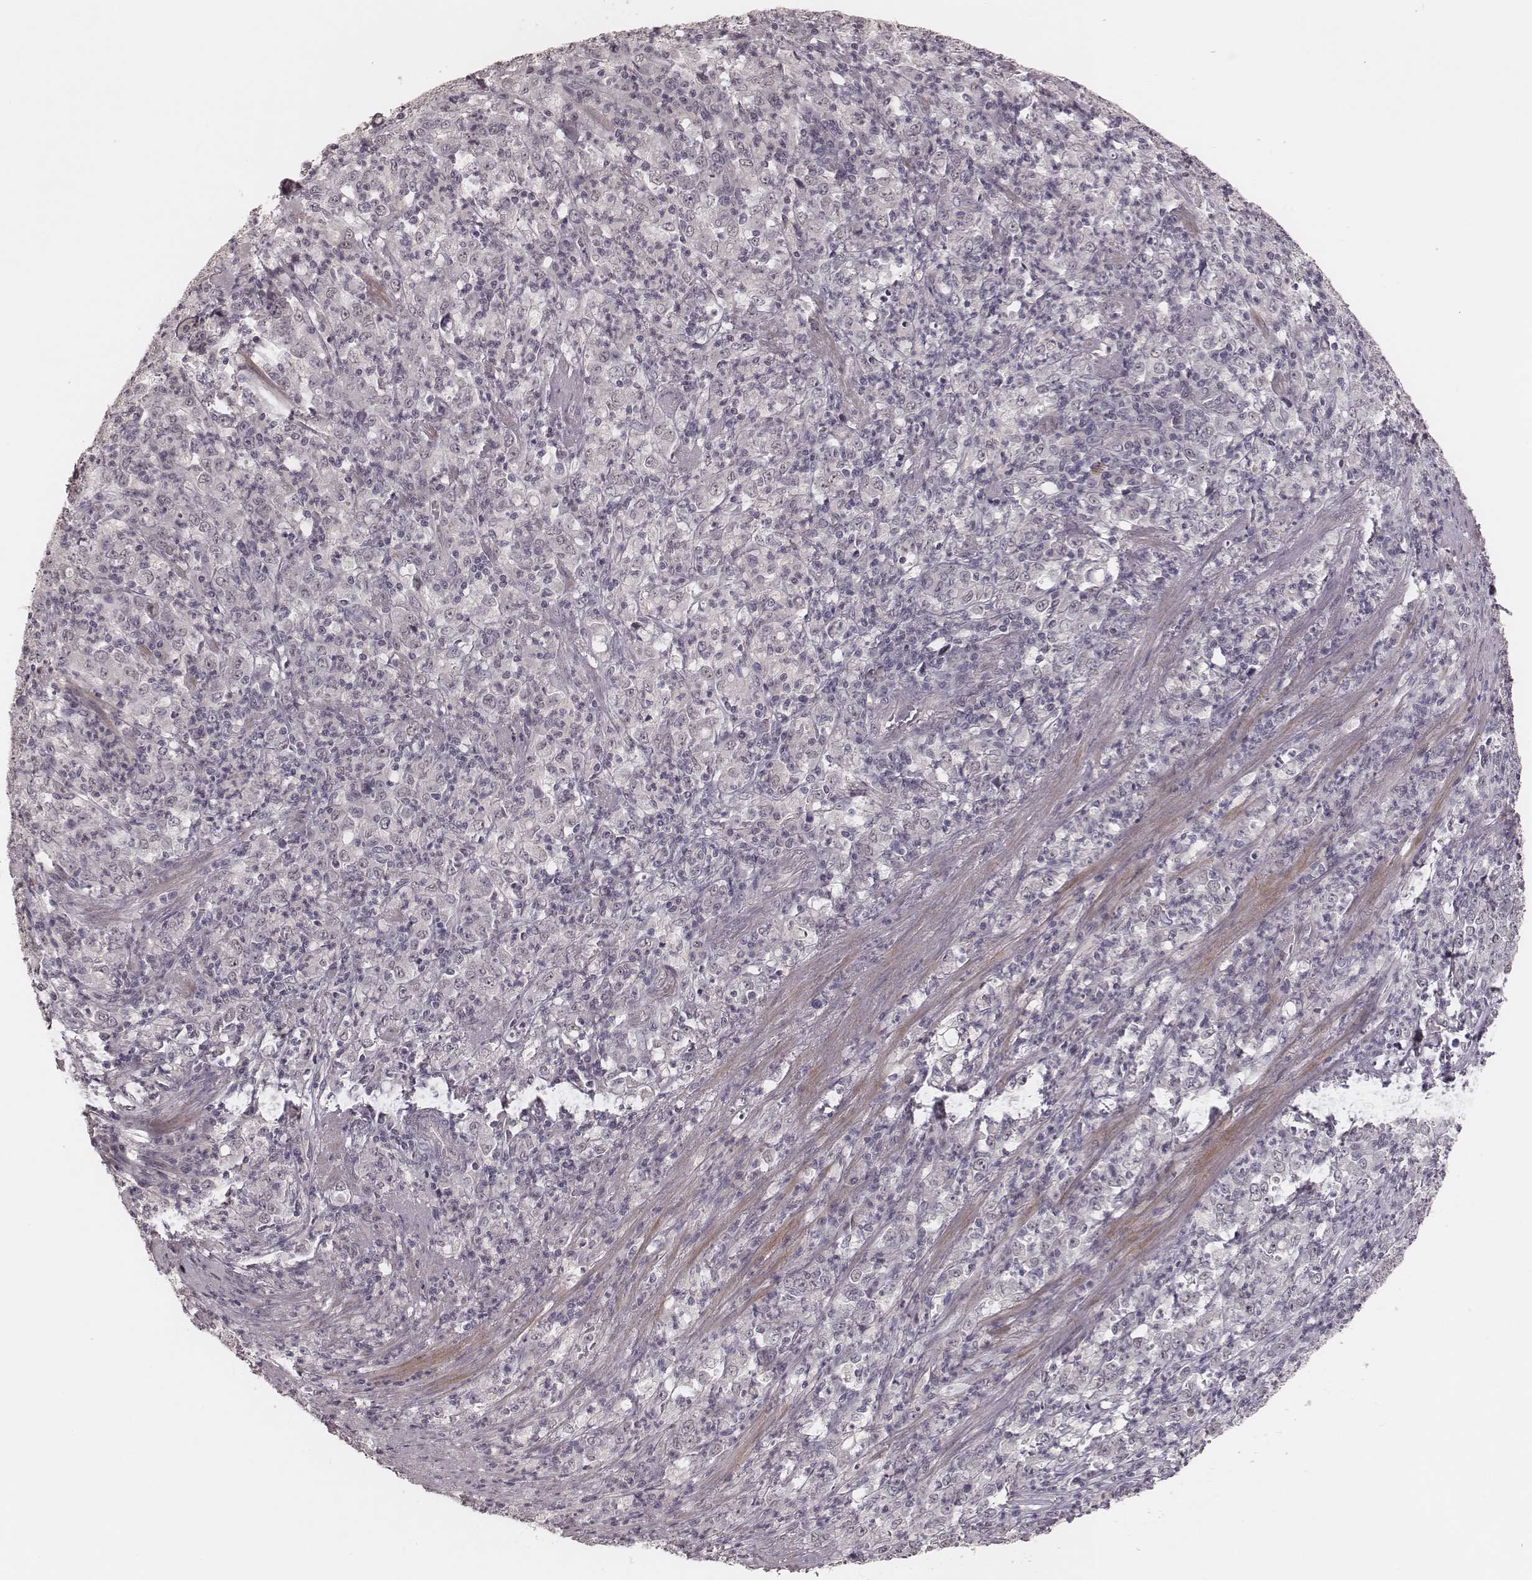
{"staining": {"intensity": "negative", "quantity": "none", "location": "none"}, "tissue": "stomach cancer", "cell_type": "Tumor cells", "image_type": "cancer", "snomed": [{"axis": "morphology", "description": "Adenocarcinoma, NOS"}, {"axis": "topography", "description": "Stomach, lower"}], "caption": "Tumor cells are negative for brown protein staining in adenocarcinoma (stomach).", "gene": "FAM13B", "patient": {"sex": "female", "age": 71}}